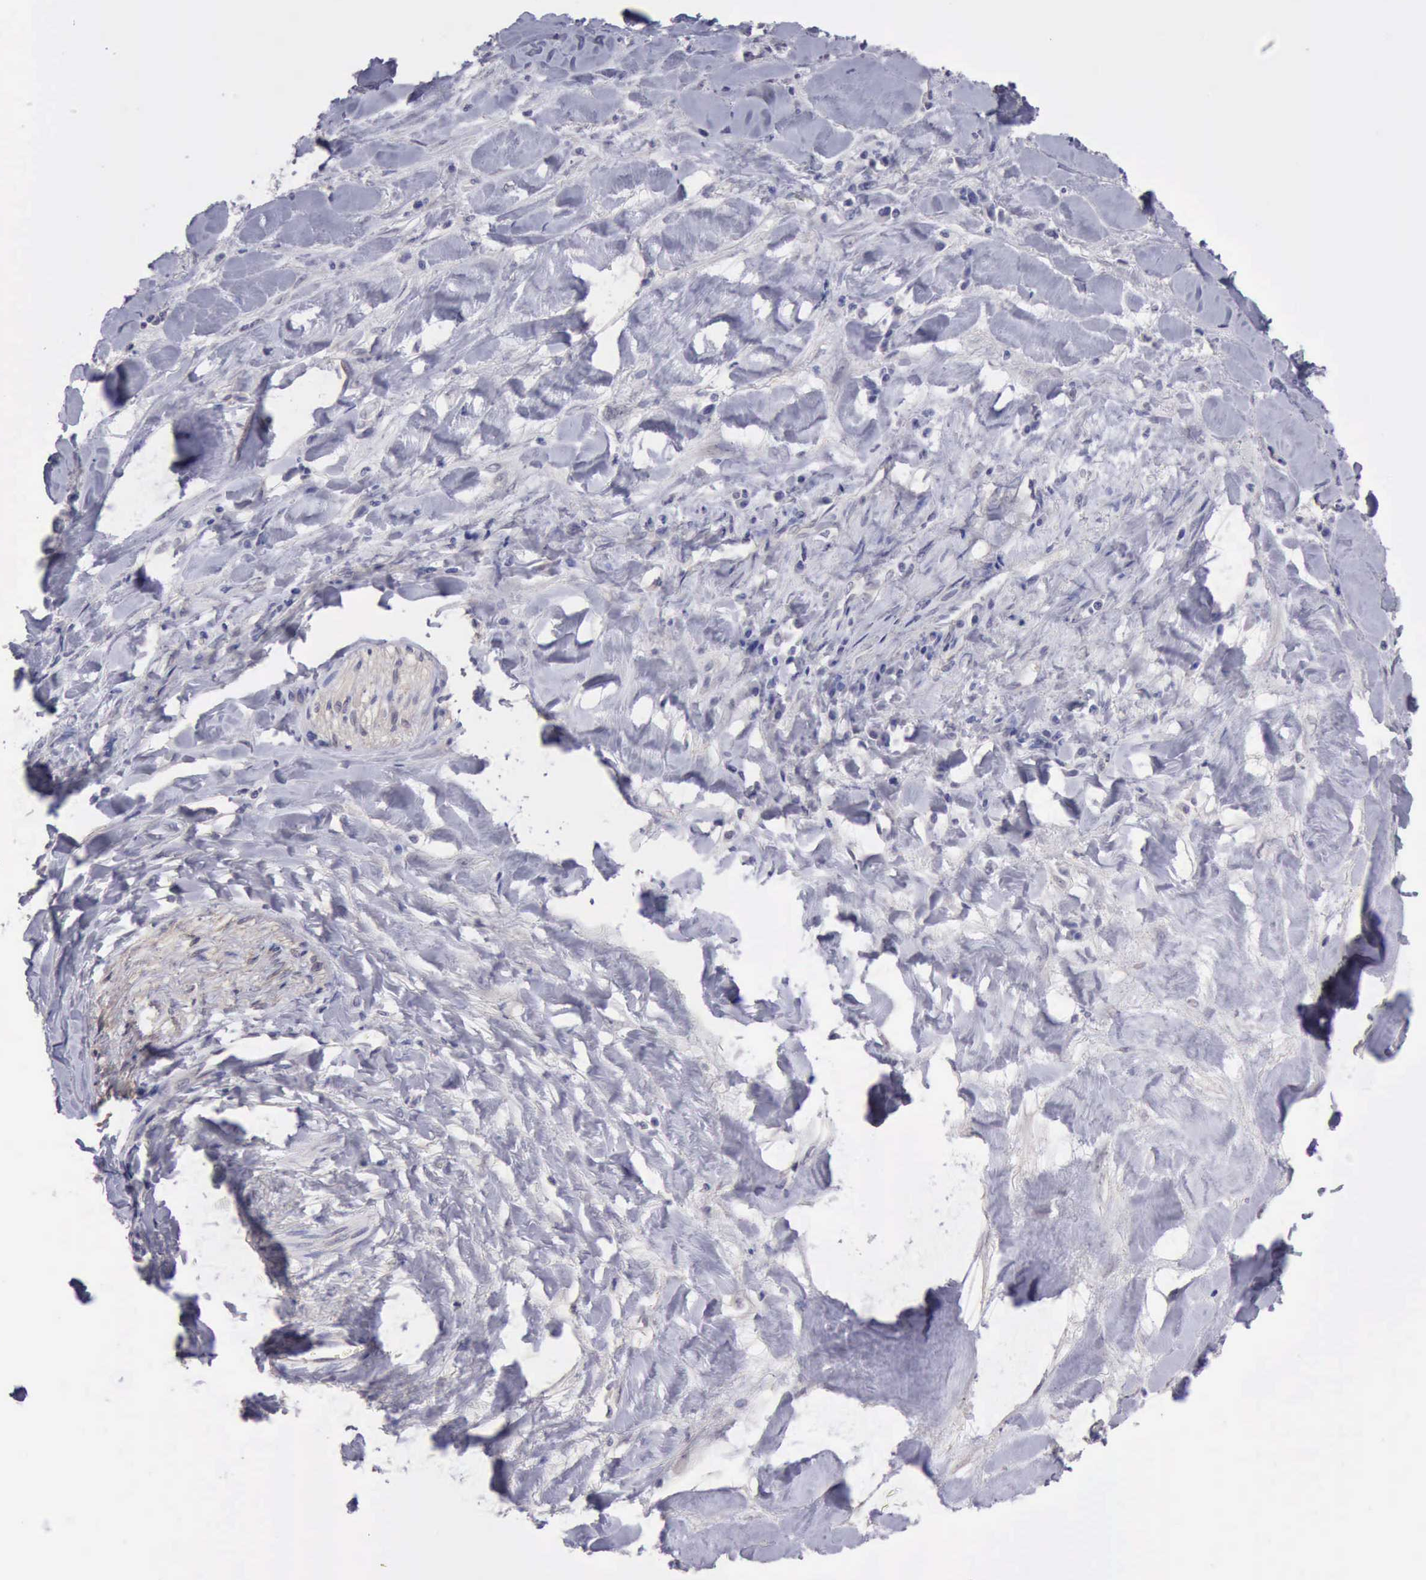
{"staining": {"intensity": "moderate", "quantity": "<25%", "location": "cytoplasmic/membranous"}, "tissue": "liver cancer", "cell_type": "Tumor cells", "image_type": "cancer", "snomed": [{"axis": "morphology", "description": "Cholangiocarcinoma"}, {"axis": "topography", "description": "Liver"}], "caption": "A histopathology image of cholangiocarcinoma (liver) stained for a protein shows moderate cytoplasmic/membranous brown staining in tumor cells.", "gene": "KCND1", "patient": {"sex": "male", "age": 57}}